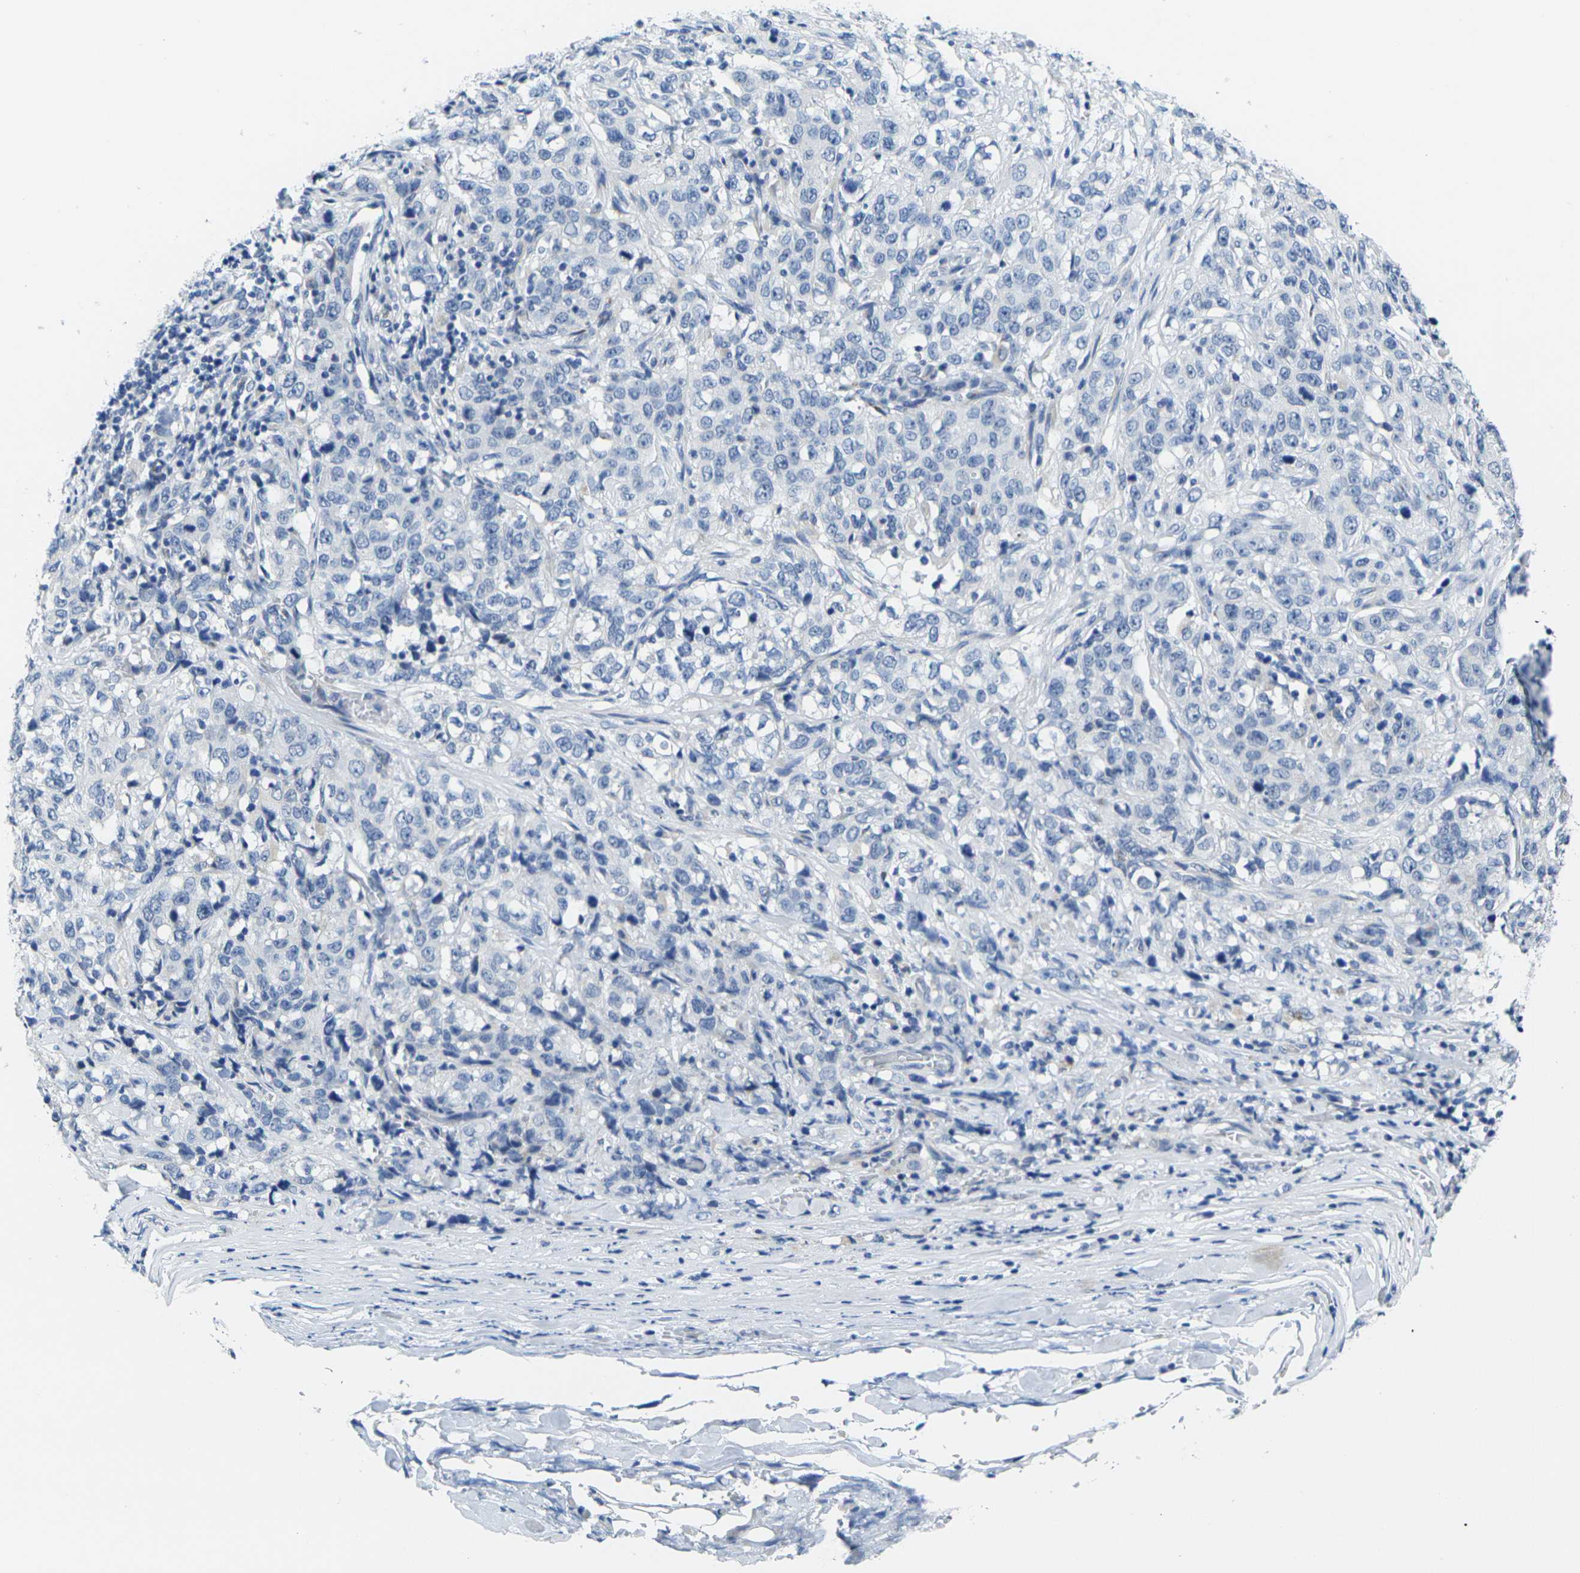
{"staining": {"intensity": "negative", "quantity": "none", "location": "none"}, "tissue": "stomach cancer", "cell_type": "Tumor cells", "image_type": "cancer", "snomed": [{"axis": "morphology", "description": "Adenocarcinoma, NOS"}, {"axis": "topography", "description": "Stomach"}], "caption": "The image displays no significant staining in tumor cells of stomach adenocarcinoma. (Brightfield microscopy of DAB IHC at high magnification).", "gene": "CRK", "patient": {"sex": "male", "age": 48}}